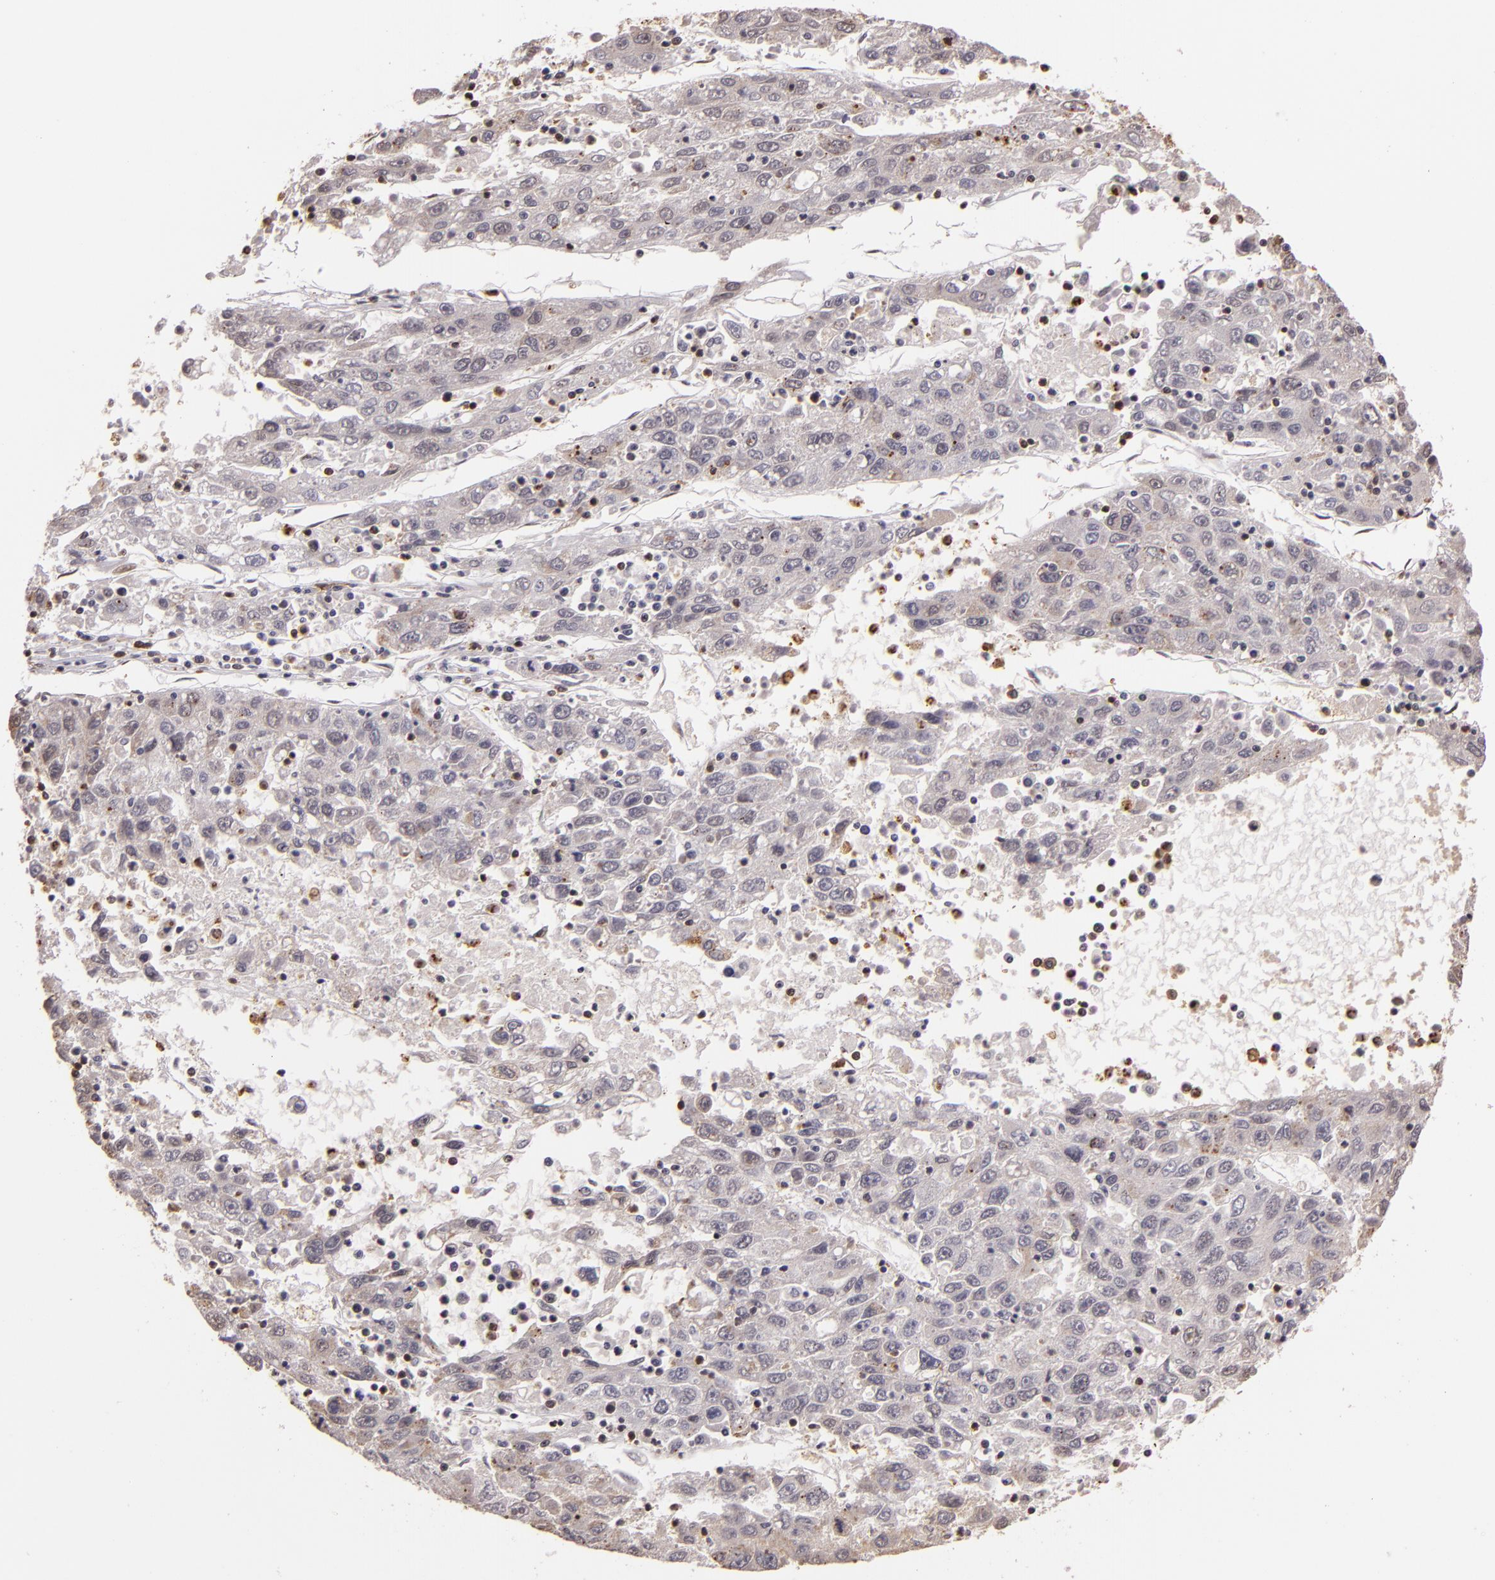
{"staining": {"intensity": "negative", "quantity": "none", "location": "none"}, "tissue": "liver cancer", "cell_type": "Tumor cells", "image_type": "cancer", "snomed": [{"axis": "morphology", "description": "Carcinoma, Hepatocellular, NOS"}, {"axis": "topography", "description": "Liver"}], "caption": "DAB immunohistochemical staining of hepatocellular carcinoma (liver) displays no significant expression in tumor cells.", "gene": "ARPC2", "patient": {"sex": "male", "age": 49}}